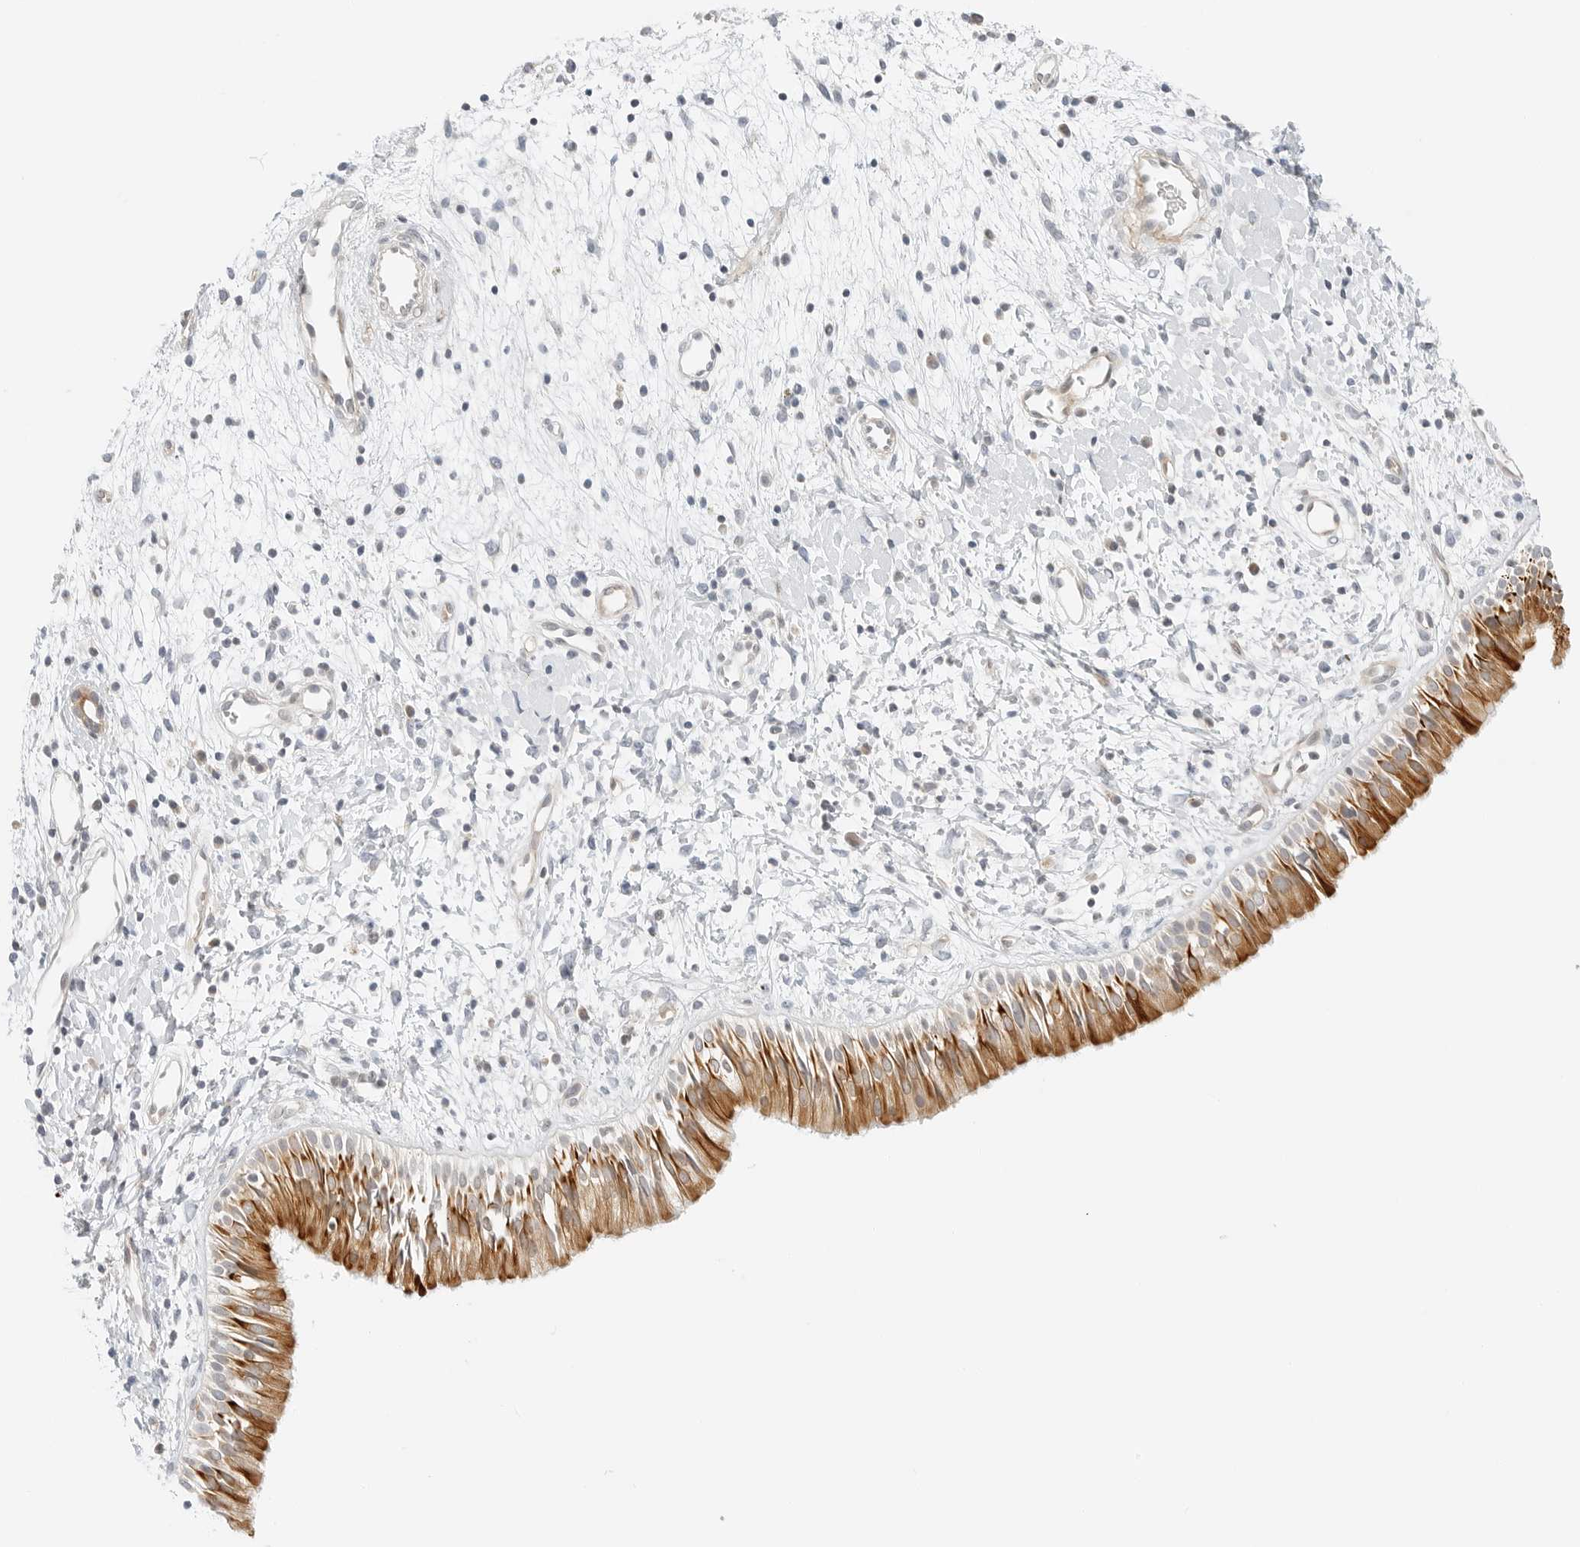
{"staining": {"intensity": "strong", "quantity": "25%-75%", "location": "cytoplasmic/membranous"}, "tissue": "nasopharynx", "cell_type": "Respiratory epithelial cells", "image_type": "normal", "snomed": [{"axis": "morphology", "description": "Normal tissue, NOS"}, {"axis": "topography", "description": "Nasopharynx"}], "caption": "Immunohistochemistry image of unremarkable nasopharynx: nasopharynx stained using IHC displays high levels of strong protein expression localized specifically in the cytoplasmic/membranous of respiratory epithelial cells, appearing as a cytoplasmic/membranous brown color.", "gene": "IQCC", "patient": {"sex": "male", "age": 22}}